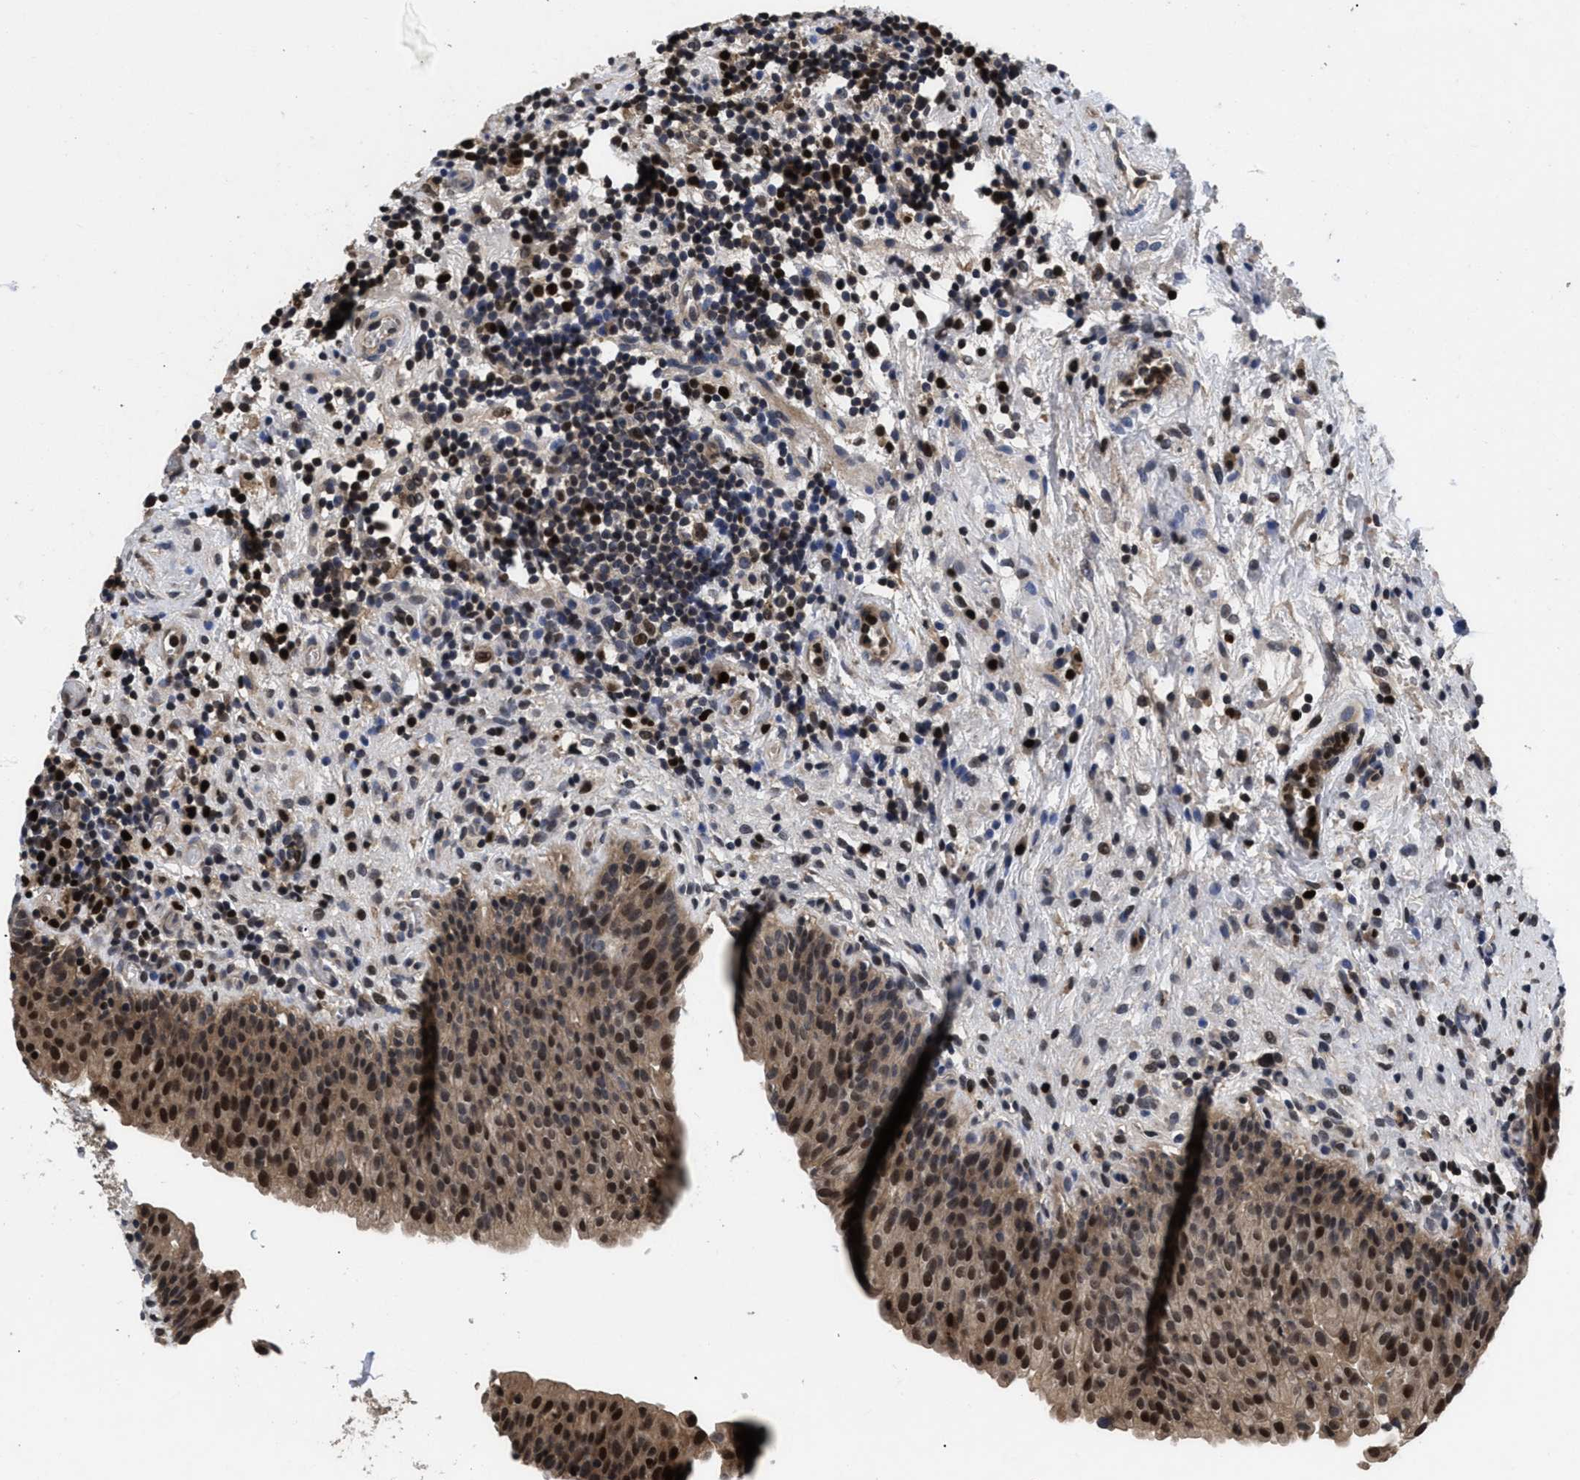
{"staining": {"intensity": "strong", "quantity": ">75%", "location": "cytoplasmic/membranous,nuclear"}, "tissue": "urinary bladder", "cell_type": "Urothelial cells", "image_type": "normal", "snomed": [{"axis": "morphology", "description": "Normal tissue, NOS"}, {"axis": "topography", "description": "Urinary bladder"}], "caption": "Urinary bladder stained with IHC demonstrates strong cytoplasmic/membranous,nuclear positivity in approximately >75% of urothelial cells.", "gene": "FAM200A", "patient": {"sex": "male", "age": 37}}